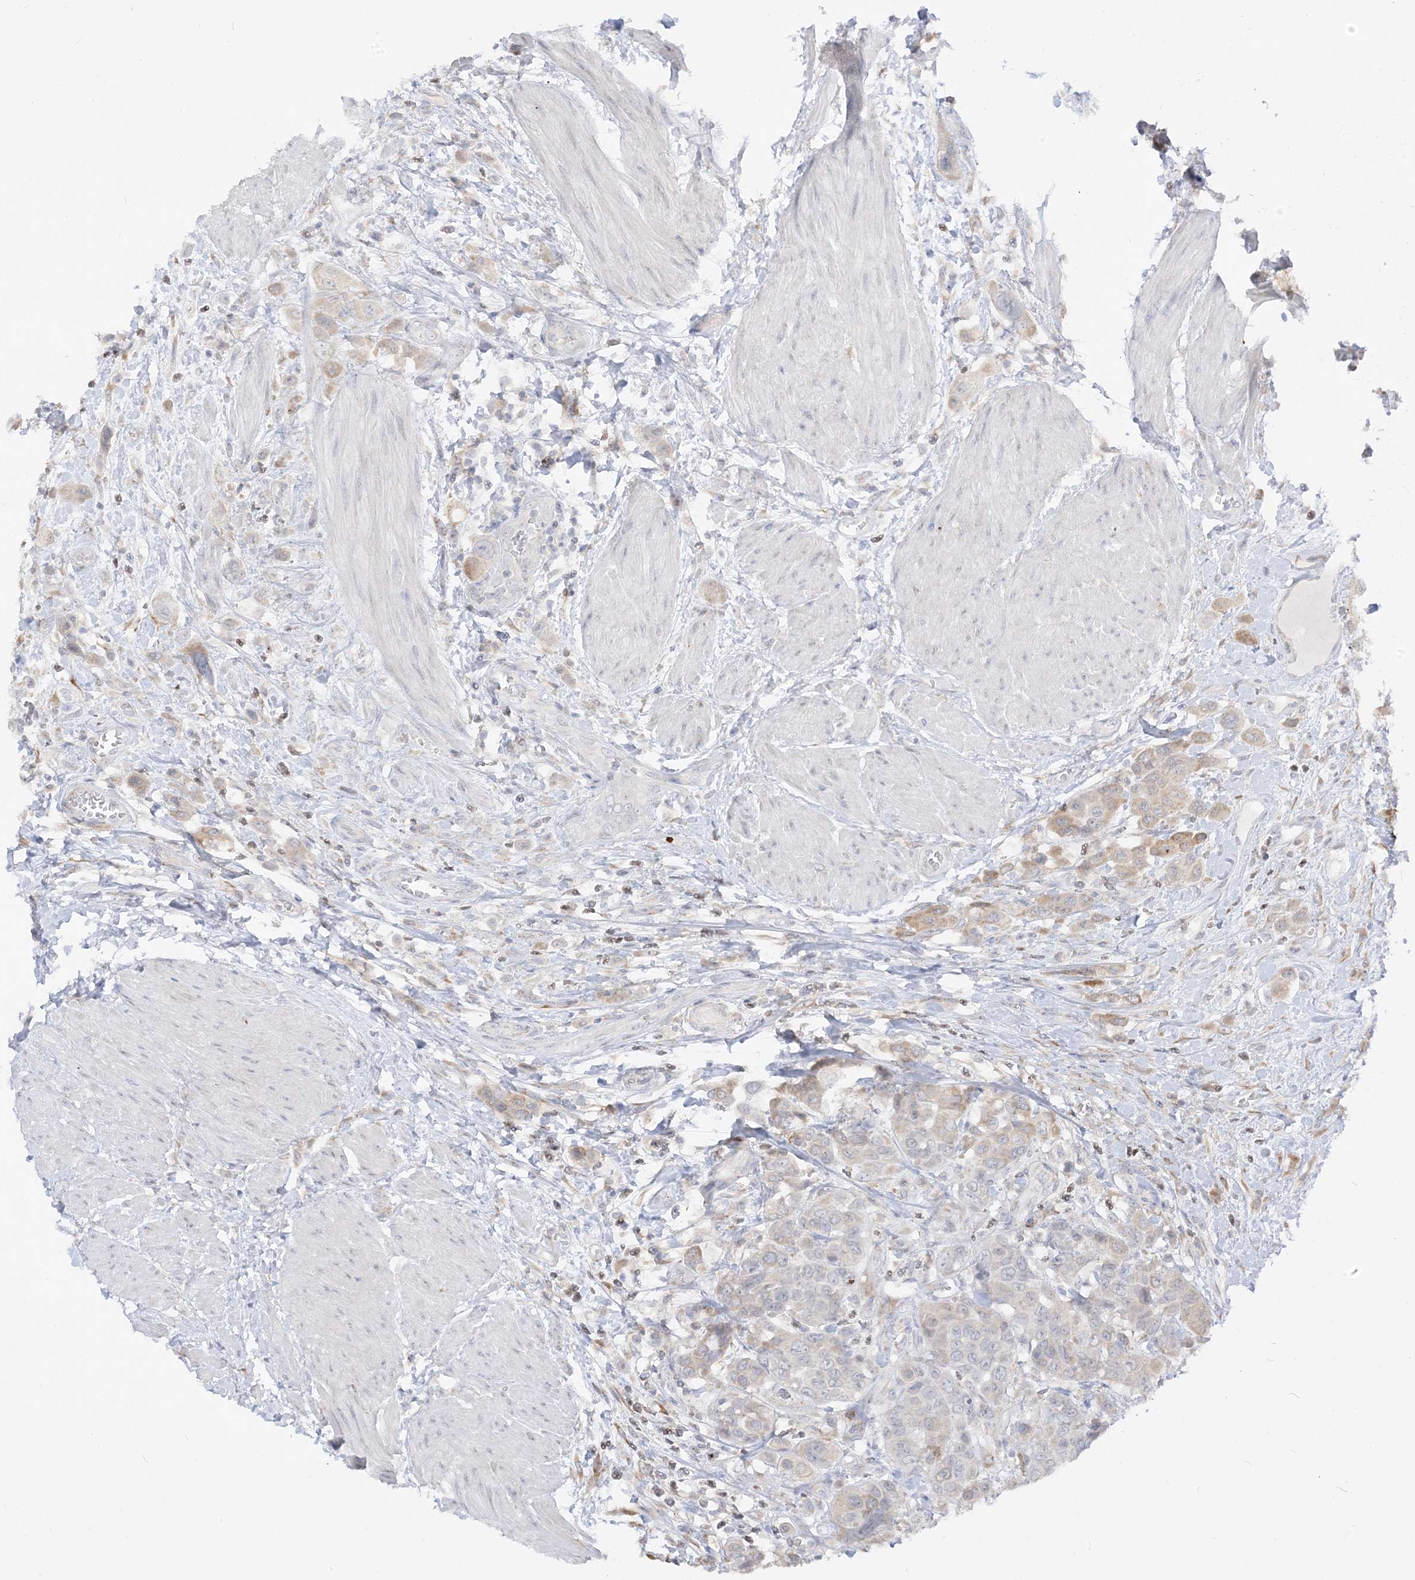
{"staining": {"intensity": "weak", "quantity": "25%-75%", "location": "cytoplasmic/membranous"}, "tissue": "urothelial cancer", "cell_type": "Tumor cells", "image_type": "cancer", "snomed": [{"axis": "morphology", "description": "Urothelial carcinoma, High grade"}, {"axis": "topography", "description": "Urinary bladder"}], "caption": "Immunohistochemistry micrograph of neoplastic tissue: urothelial cancer stained using IHC shows low levels of weak protein expression localized specifically in the cytoplasmic/membranous of tumor cells, appearing as a cytoplasmic/membranous brown color.", "gene": "LOXL3", "patient": {"sex": "male", "age": 50}}